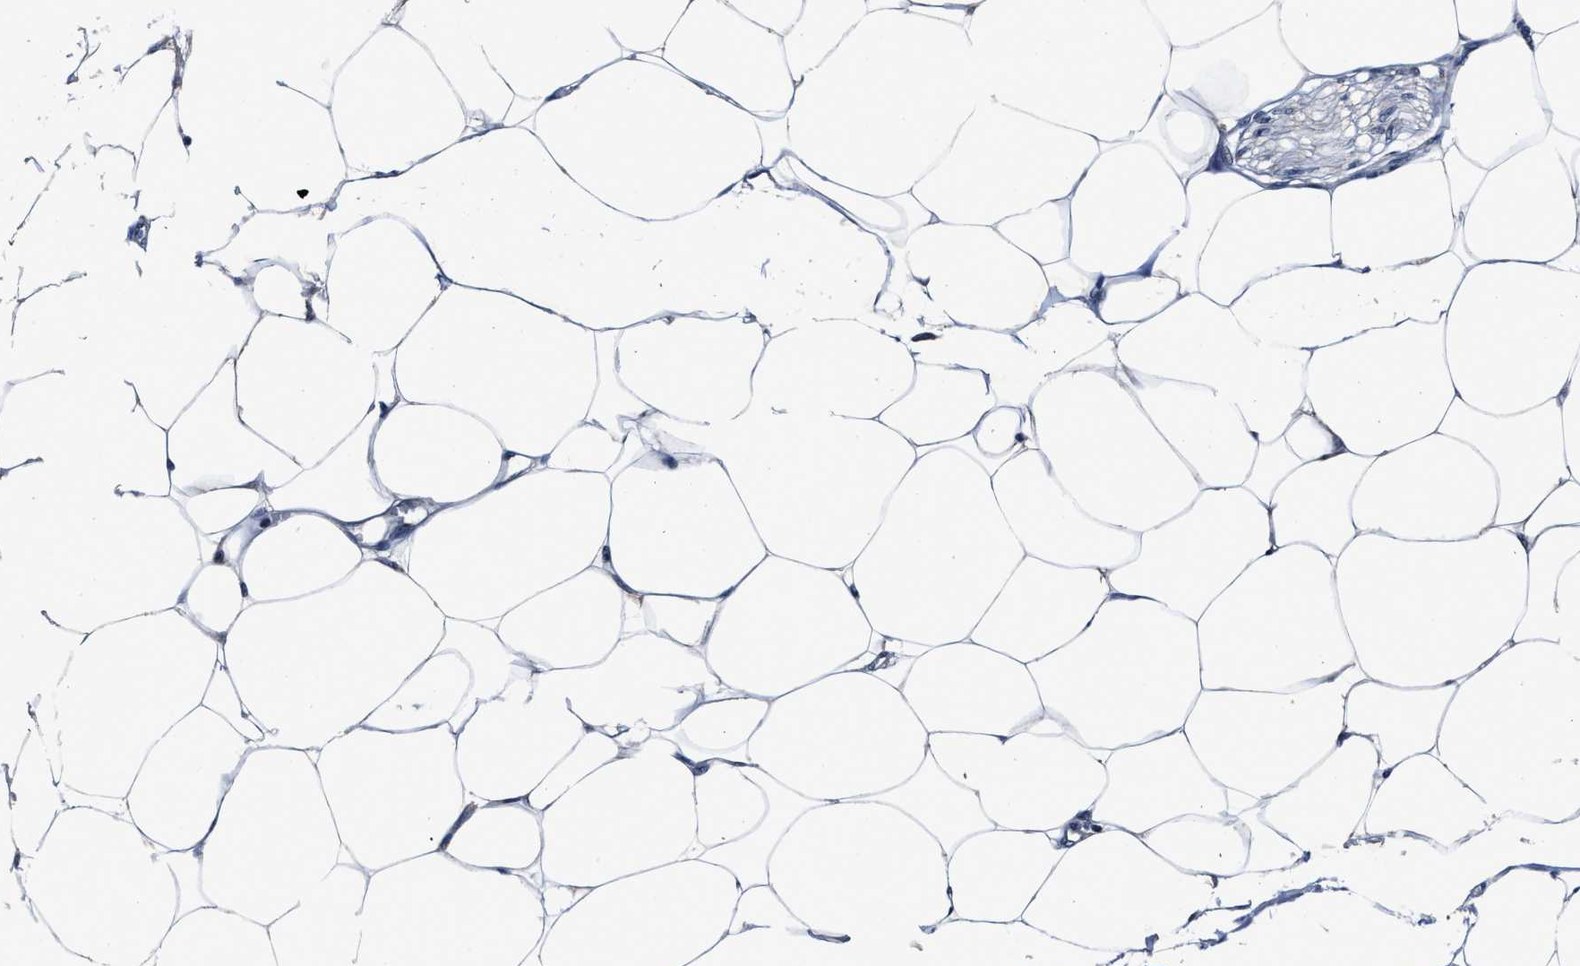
{"staining": {"intensity": "negative", "quantity": "none", "location": "none"}, "tissue": "adipose tissue", "cell_type": "Adipocytes", "image_type": "normal", "snomed": [{"axis": "morphology", "description": "Normal tissue, NOS"}, {"axis": "morphology", "description": "Adenocarcinoma, NOS"}, {"axis": "topography", "description": "Colon"}, {"axis": "topography", "description": "Peripheral nerve tissue"}], "caption": "Immunohistochemistry (IHC) micrograph of normal adipose tissue stained for a protein (brown), which reveals no positivity in adipocytes.", "gene": "TMEM53", "patient": {"sex": "male", "age": 14}}